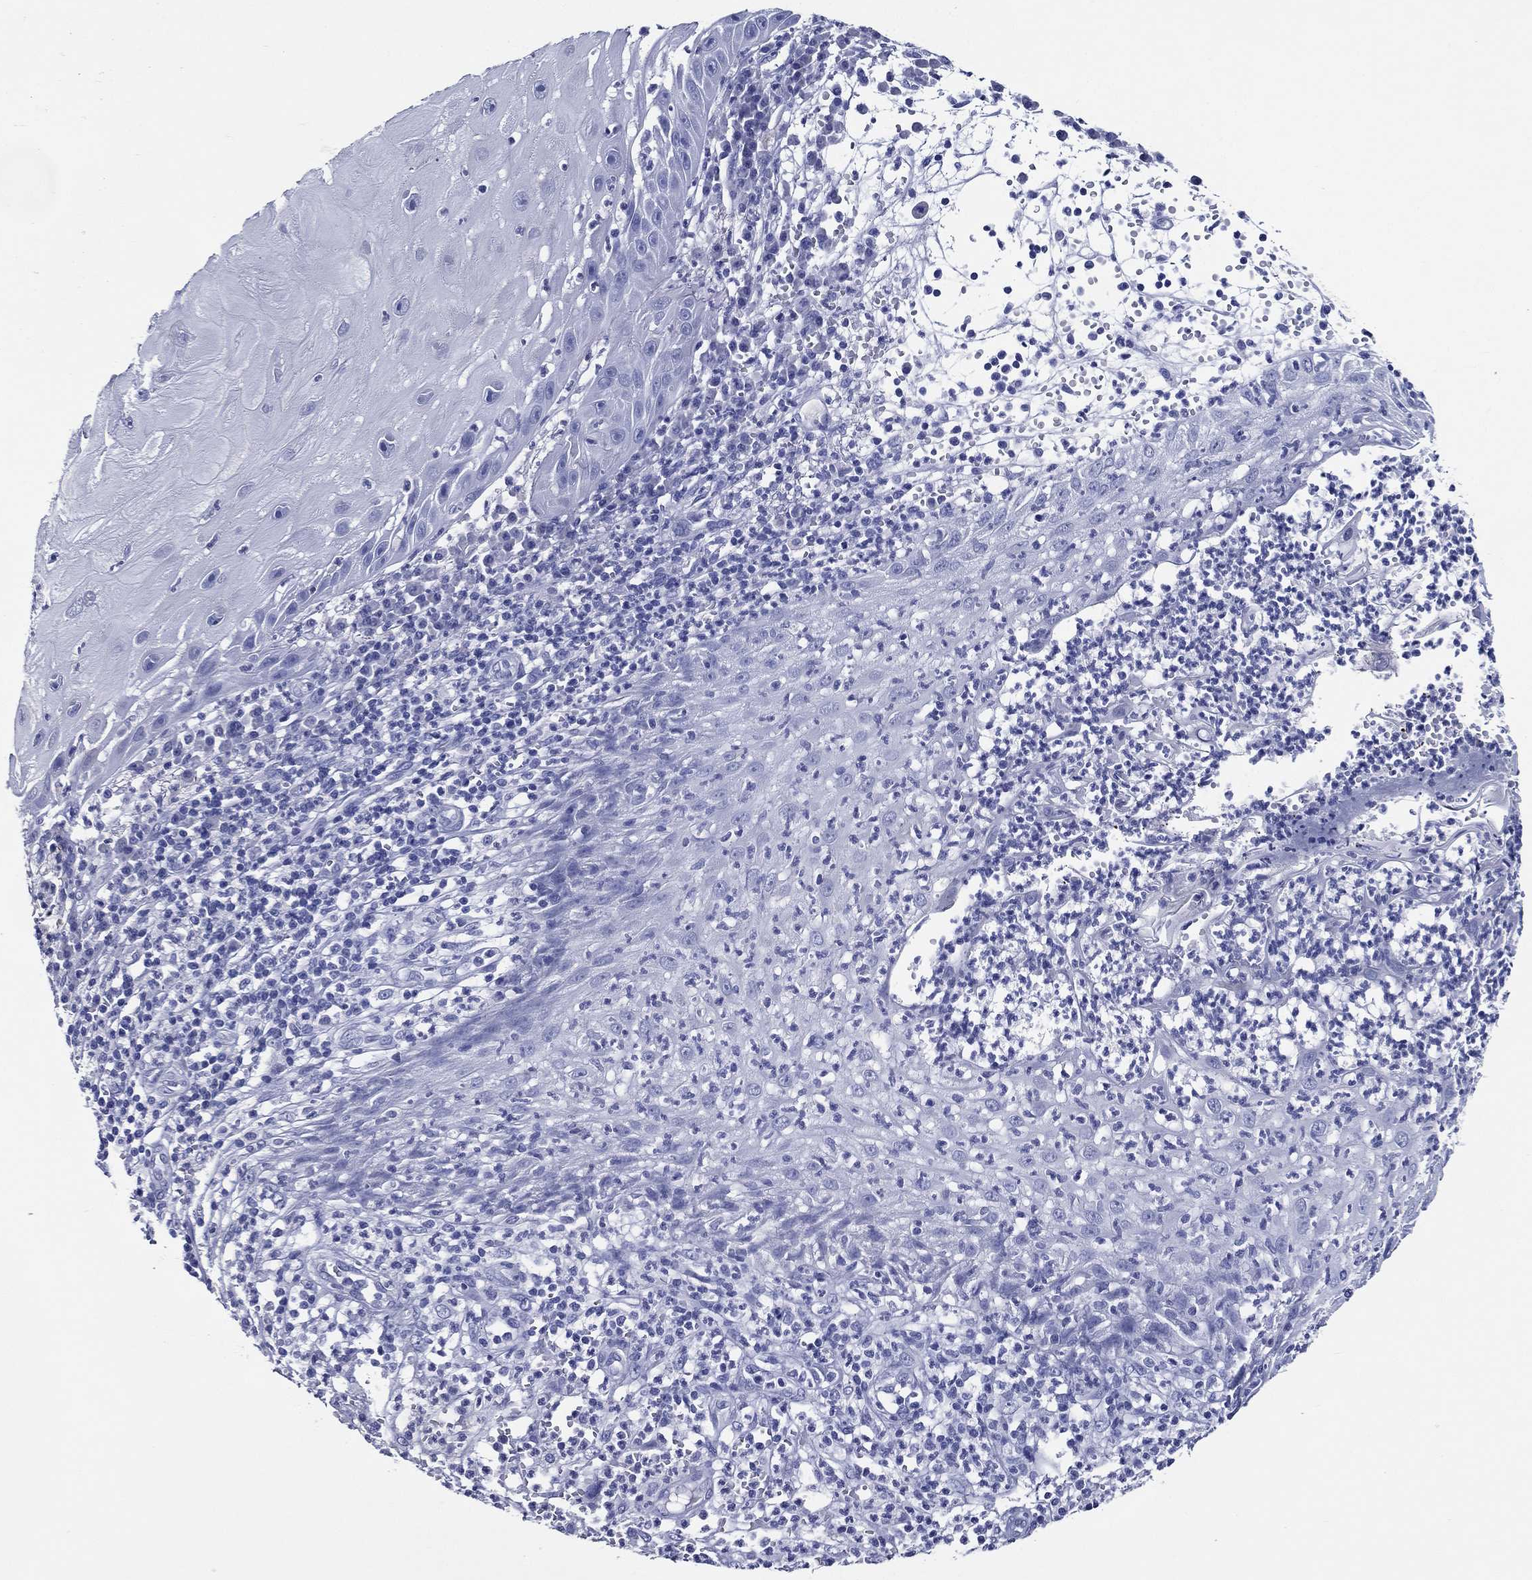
{"staining": {"intensity": "negative", "quantity": "none", "location": "none"}, "tissue": "skin cancer", "cell_type": "Tumor cells", "image_type": "cancer", "snomed": [{"axis": "morphology", "description": "Normal tissue, NOS"}, {"axis": "morphology", "description": "Squamous cell carcinoma, NOS"}, {"axis": "topography", "description": "Skin"}], "caption": "Tumor cells show no significant positivity in skin cancer (squamous cell carcinoma).", "gene": "ACE2", "patient": {"sex": "male", "age": 79}}